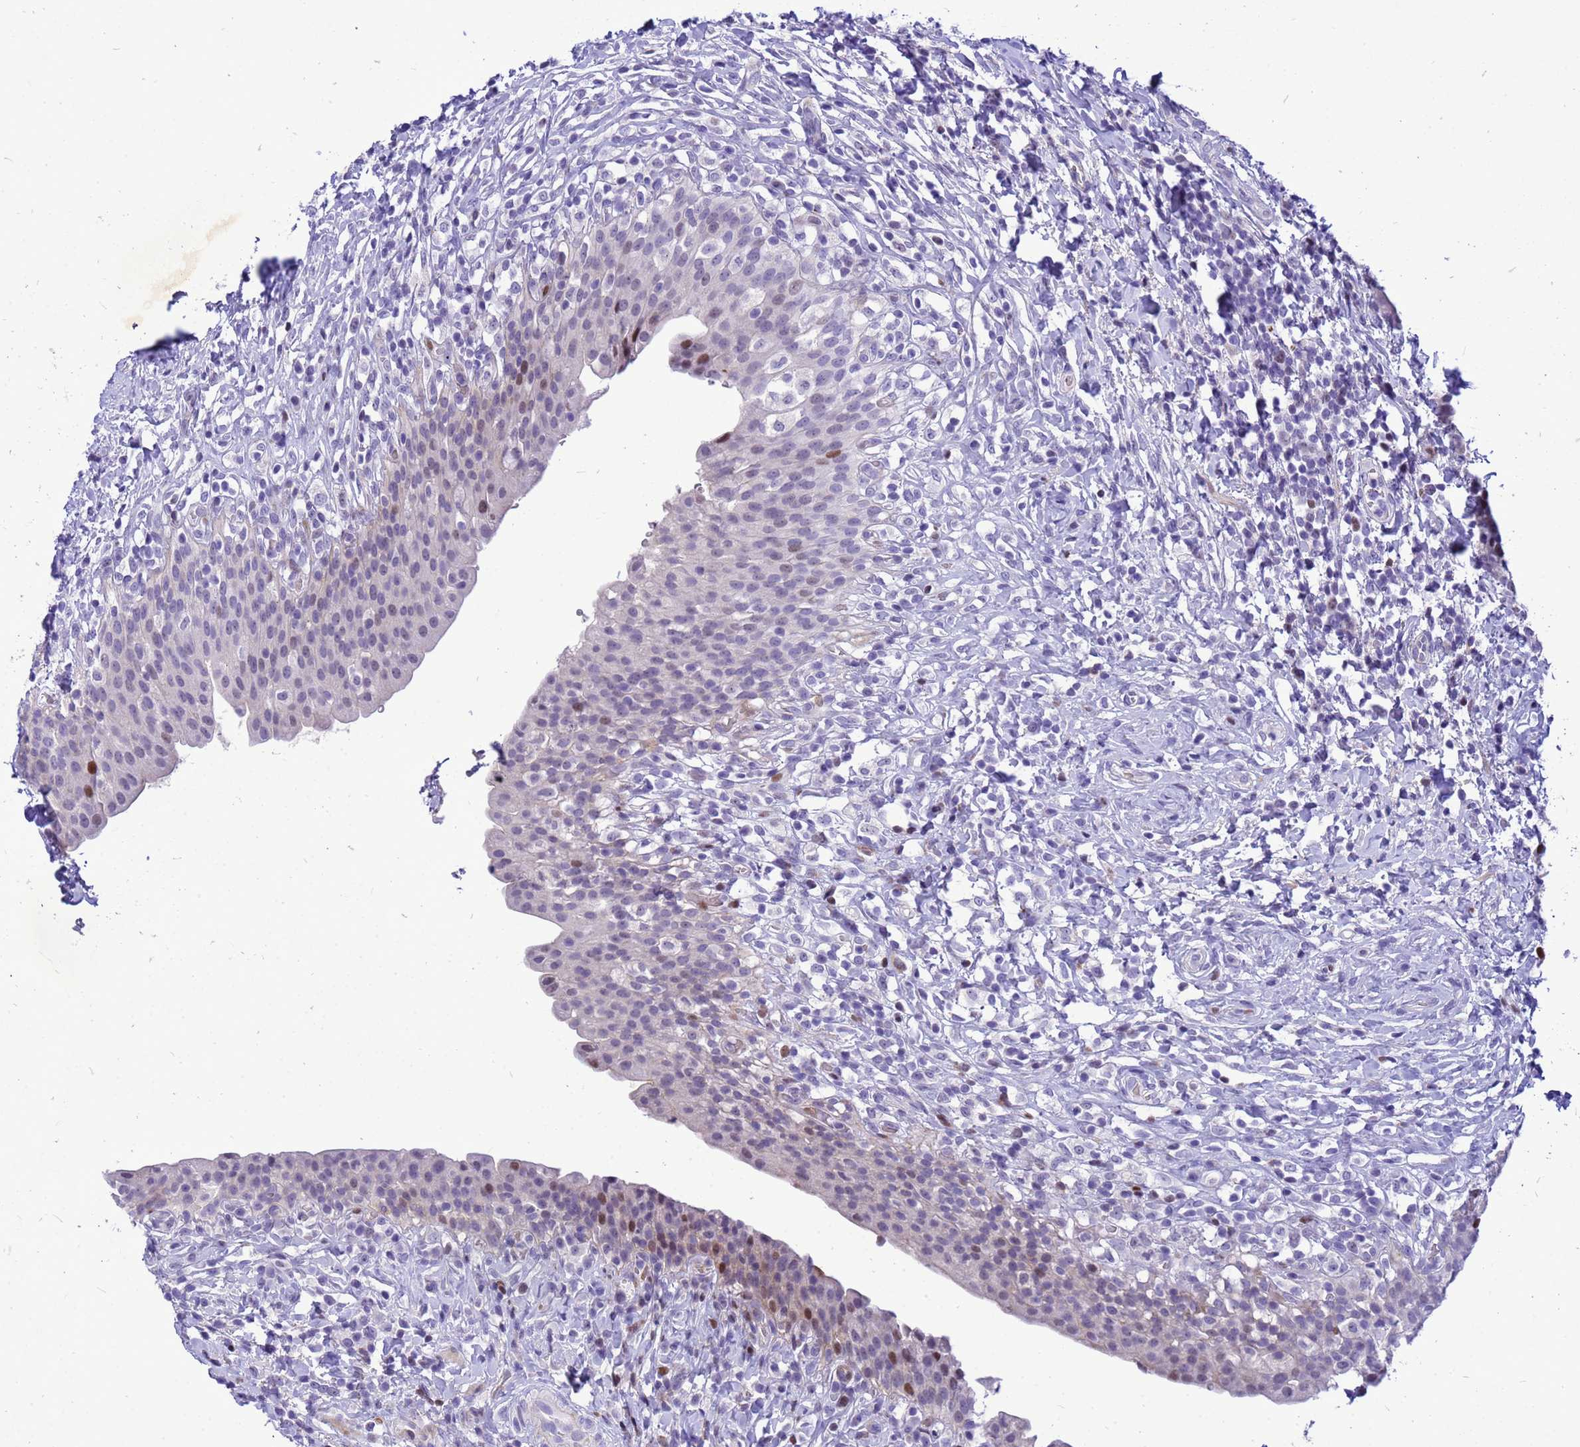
{"staining": {"intensity": "strong", "quantity": "<25%", "location": "nuclear"}, "tissue": "urinary bladder", "cell_type": "Urothelial cells", "image_type": "normal", "snomed": [{"axis": "morphology", "description": "Normal tissue, NOS"}, {"axis": "morphology", "description": "Inflammation, NOS"}, {"axis": "topography", "description": "Urinary bladder"}], "caption": "DAB immunohistochemical staining of benign urinary bladder reveals strong nuclear protein staining in approximately <25% of urothelial cells.", "gene": "ADAMTS7", "patient": {"sex": "male", "age": 64}}